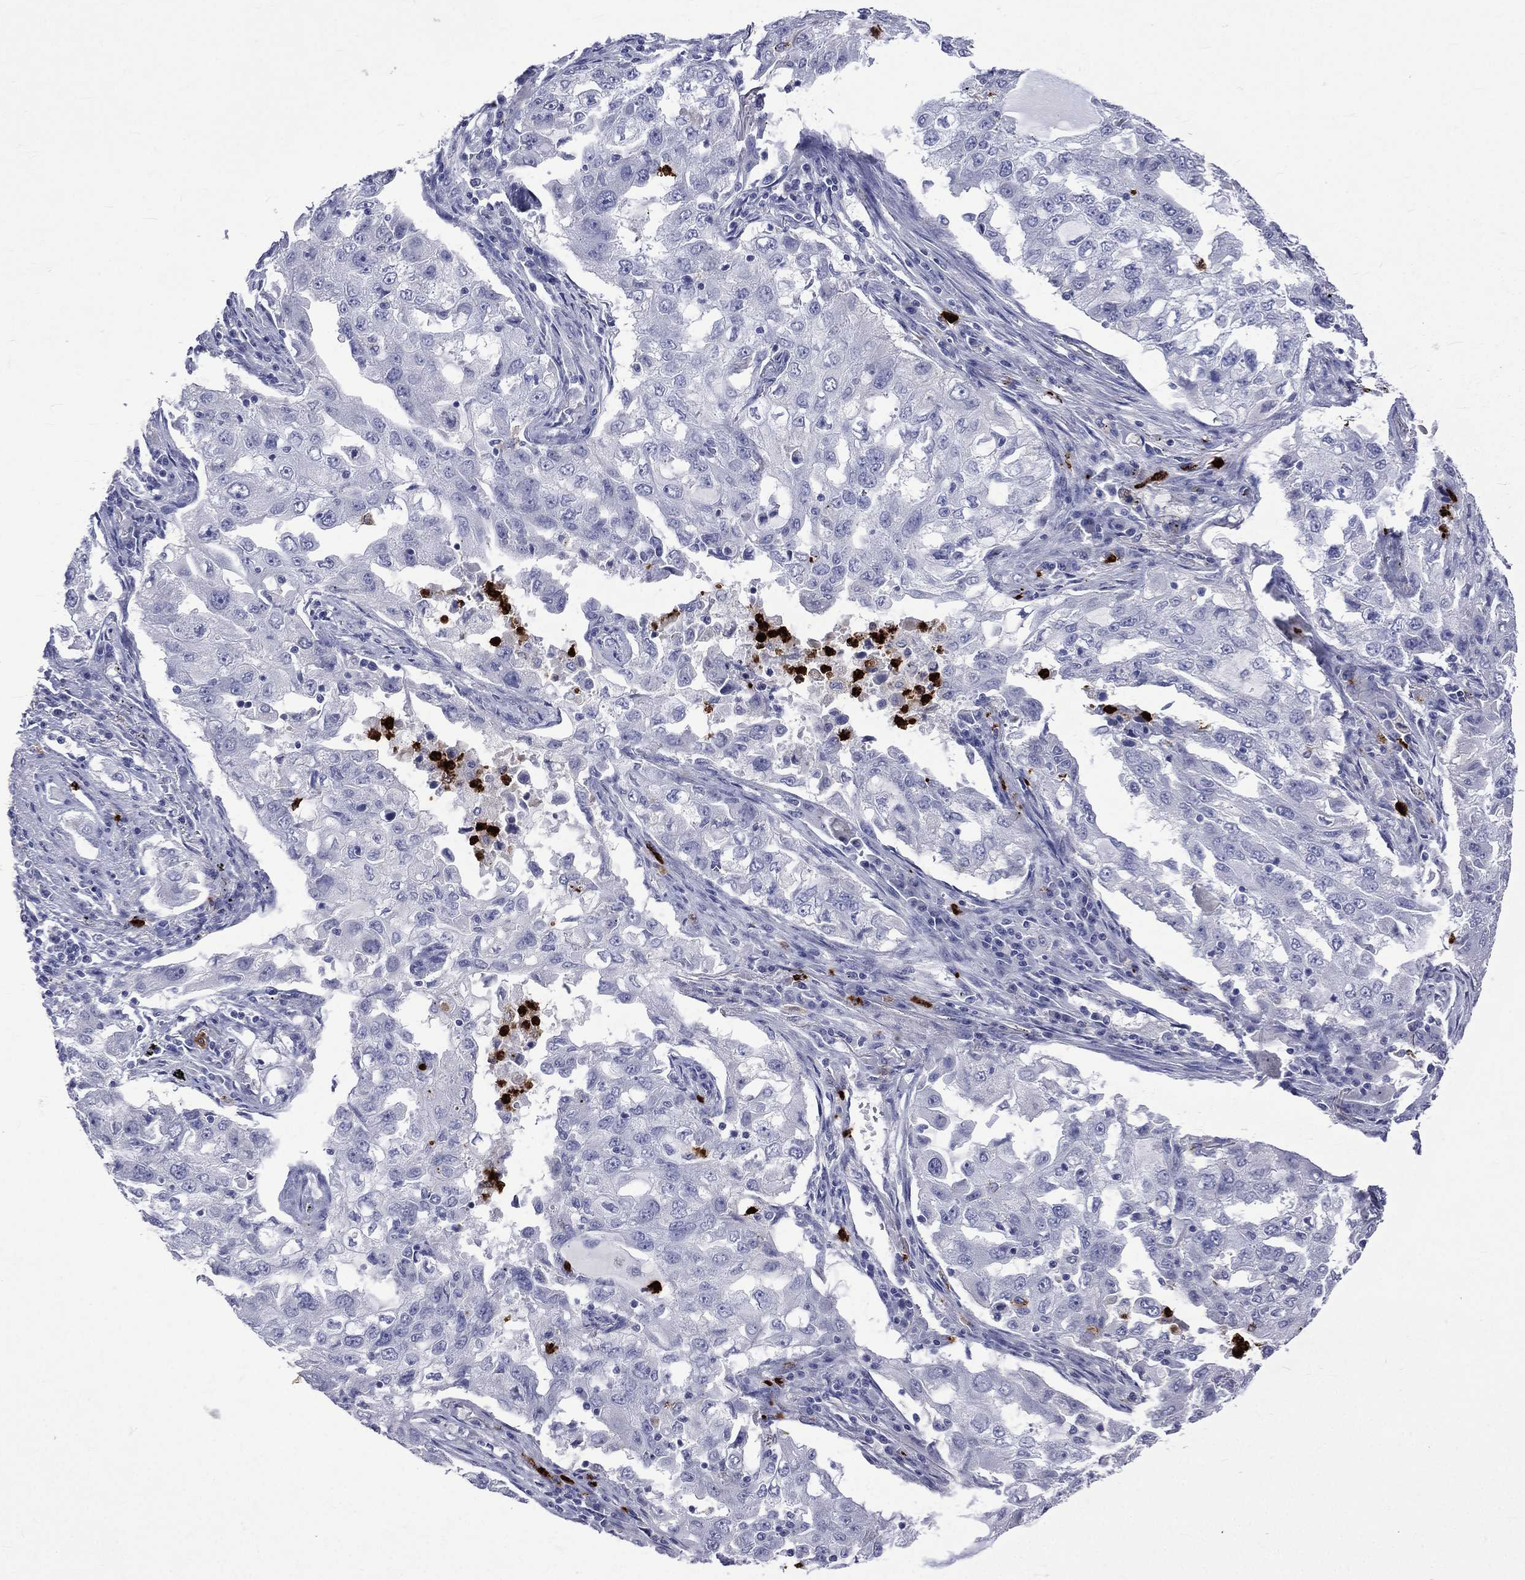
{"staining": {"intensity": "negative", "quantity": "none", "location": "none"}, "tissue": "lung cancer", "cell_type": "Tumor cells", "image_type": "cancer", "snomed": [{"axis": "morphology", "description": "Adenocarcinoma, NOS"}, {"axis": "topography", "description": "Lung"}], "caption": "Adenocarcinoma (lung) stained for a protein using IHC reveals no staining tumor cells.", "gene": "ELANE", "patient": {"sex": "female", "age": 61}}